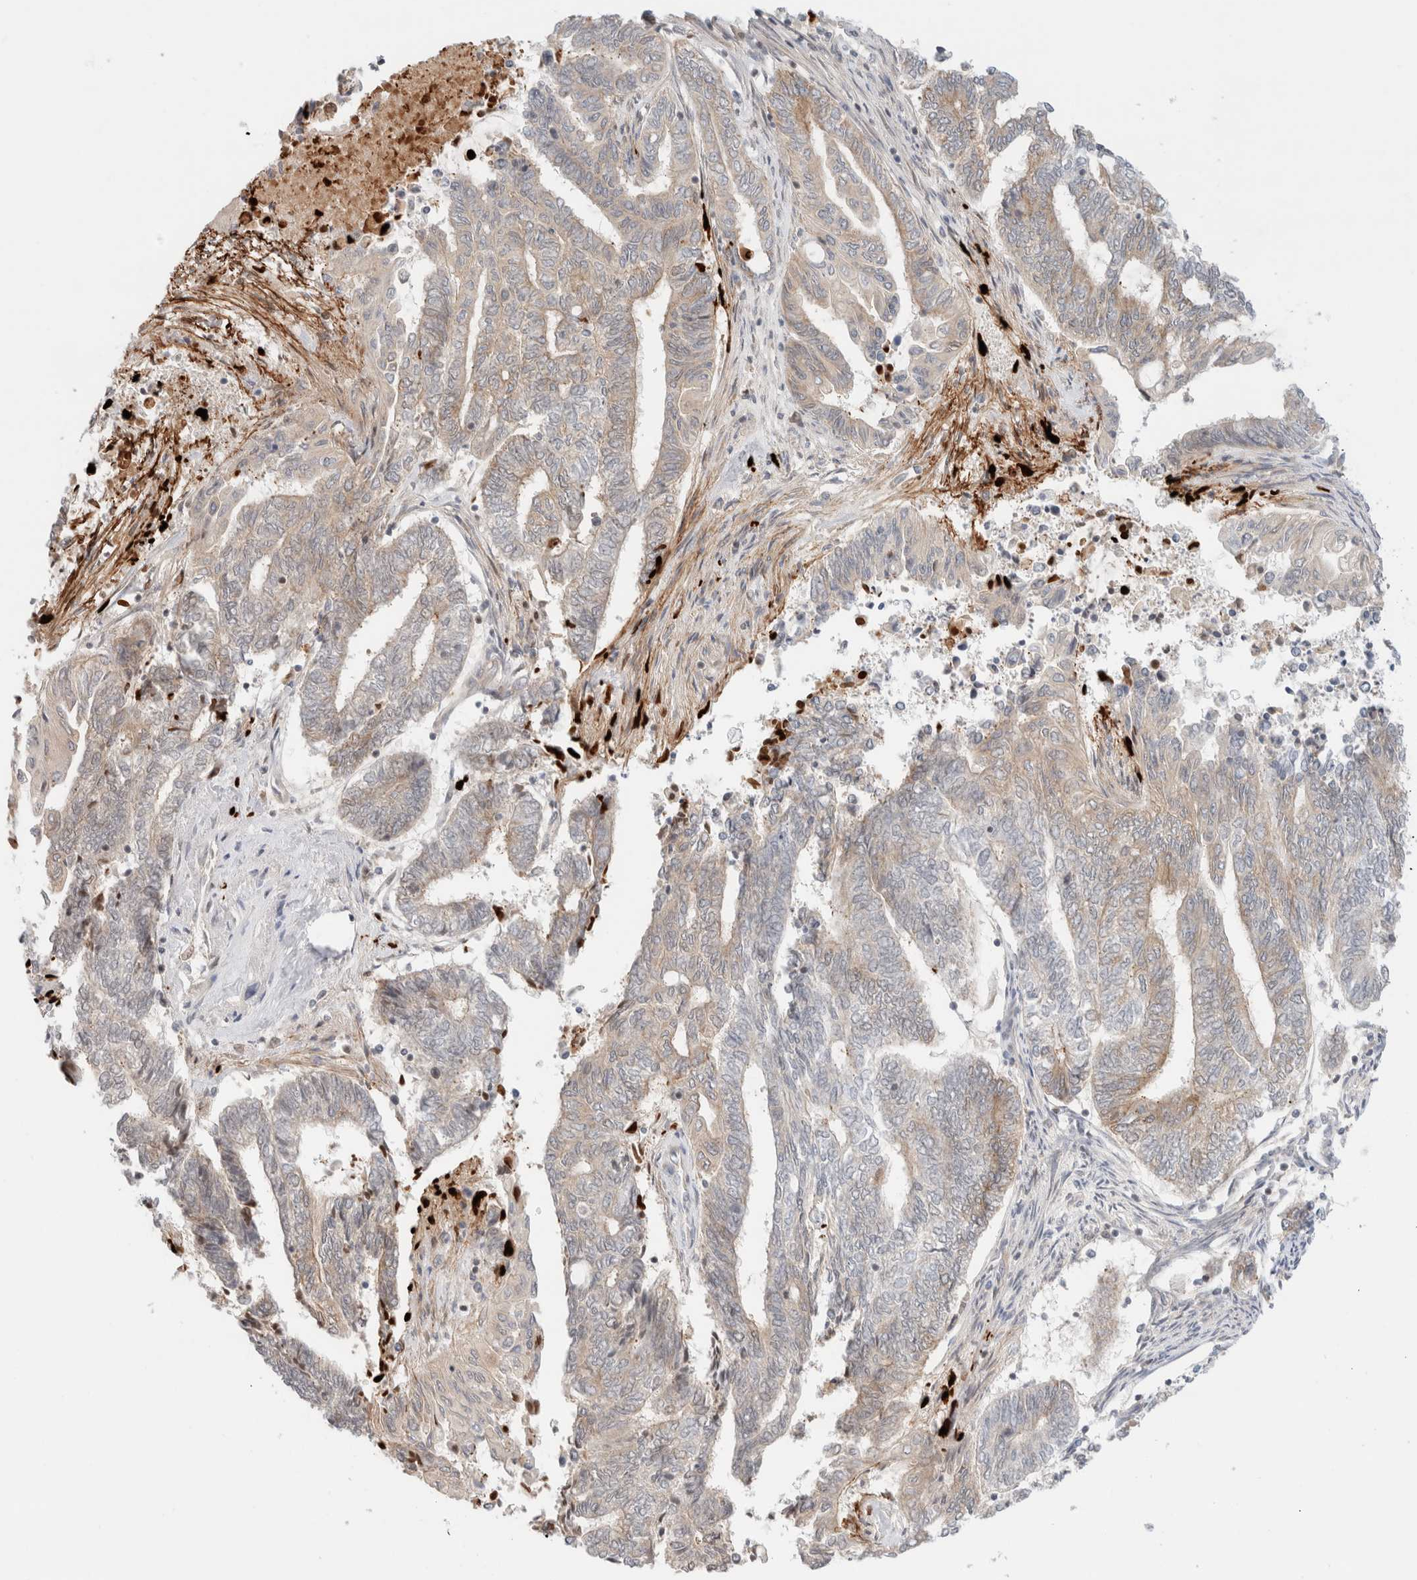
{"staining": {"intensity": "weak", "quantity": "<25%", "location": "cytoplasmic/membranous"}, "tissue": "endometrial cancer", "cell_type": "Tumor cells", "image_type": "cancer", "snomed": [{"axis": "morphology", "description": "Adenocarcinoma, NOS"}, {"axis": "topography", "description": "Uterus"}, {"axis": "topography", "description": "Endometrium"}], "caption": "There is no significant expression in tumor cells of endometrial cancer.", "gene": "MARK3", "patient": {"sex": "female", "age": 70}}